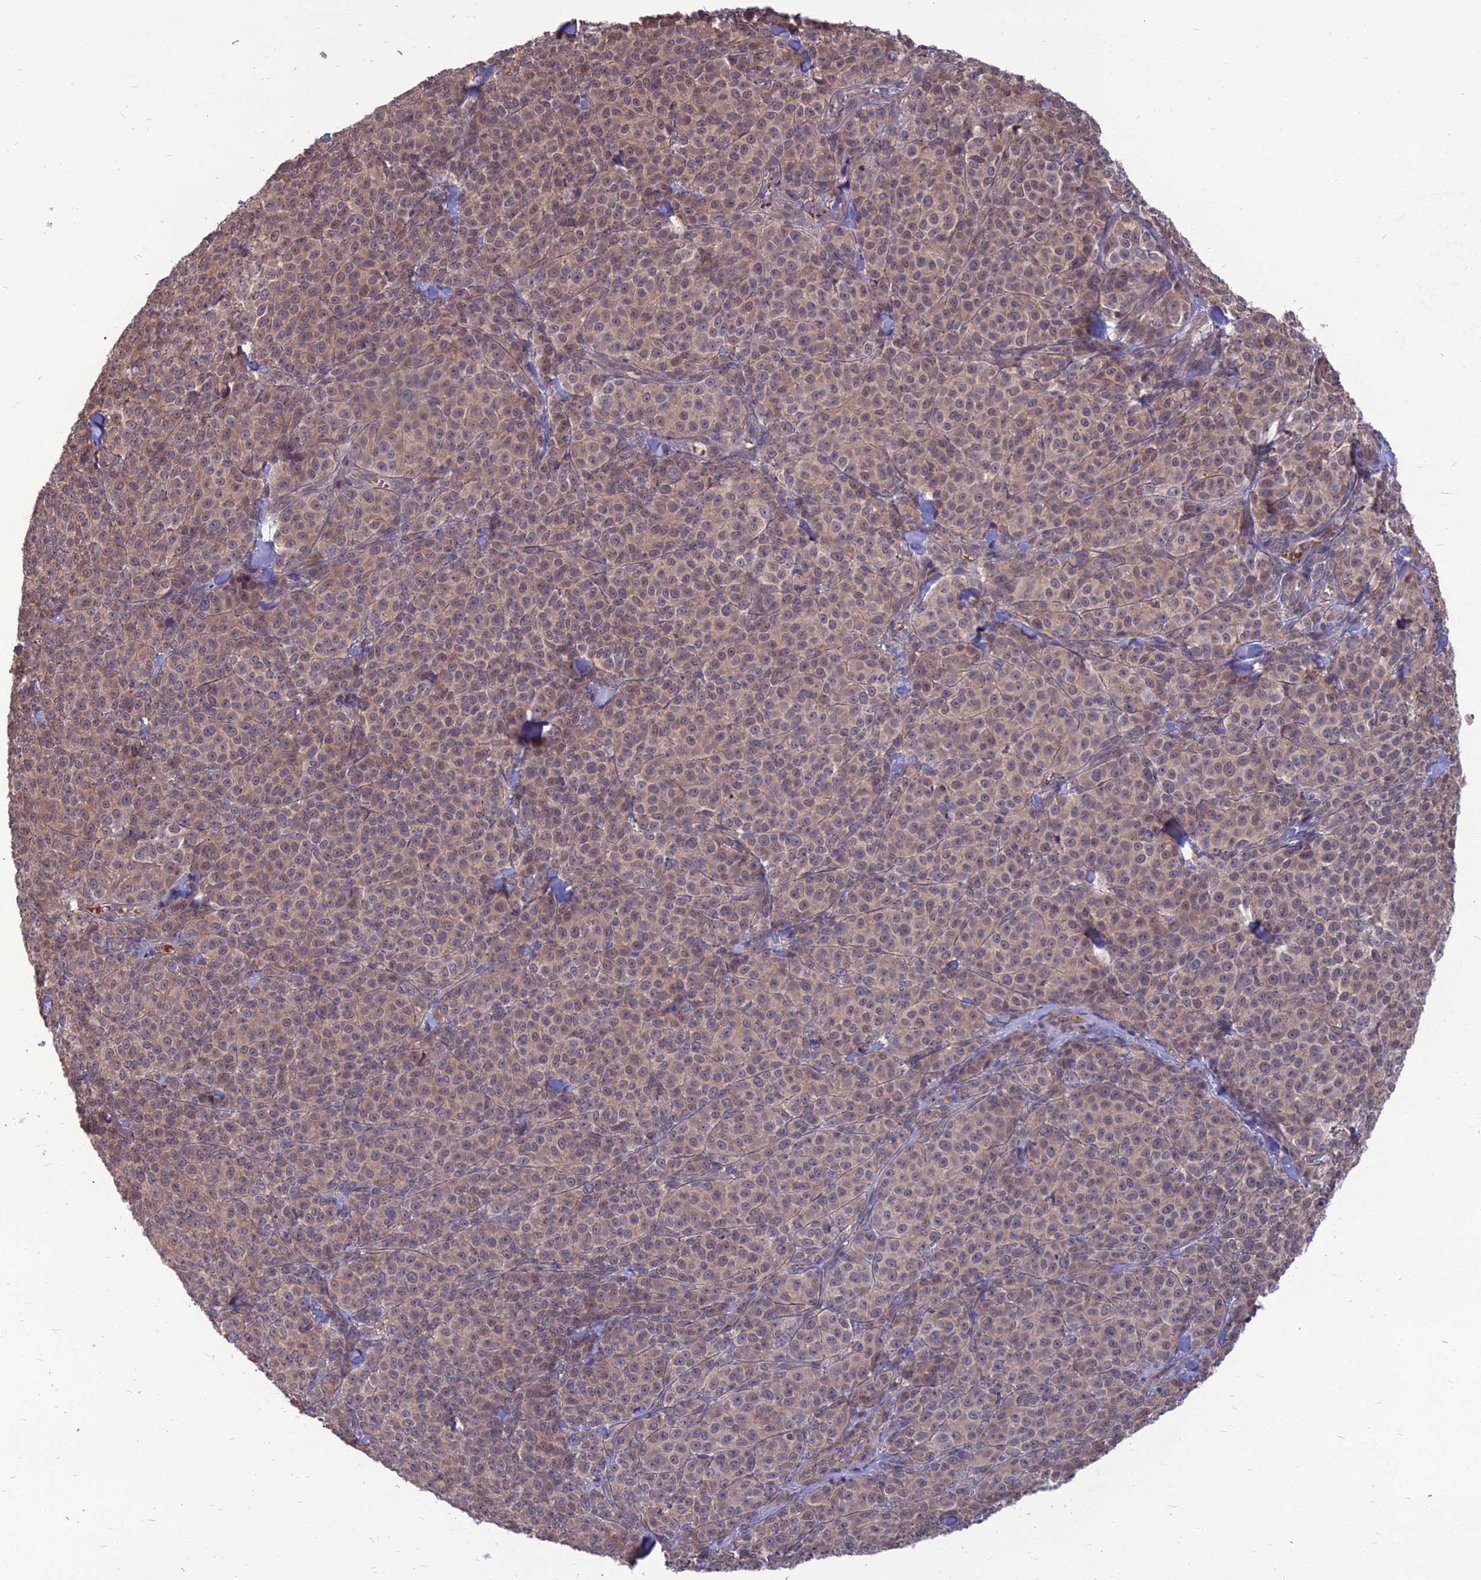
{"staining": {"intensity": "weak", "quantity": ">75%", "location": "cytoplasmic/membranous"}, "tissue": "melanoma", "cell_type": "Tumor cells", "image_type": "cancer", "snomed": [{"axis": "morphology", "description": "Normal tissue, NOS"}, {"axis": "morphology", "description": "Malignant melanoma, NOS"}, {"axis": "topography", "description": "Skin"}], "caption": "Immunohistochemical staining of melanoma shows low levels of weak cytoplasmic/membranous protein positivity in approximately >75% of tumor cells. (brown staining indicates protein expression, while blue staining denotes nuclei).", "gene": "OPA3", "patient": {"sex": "female", "age": 34}}